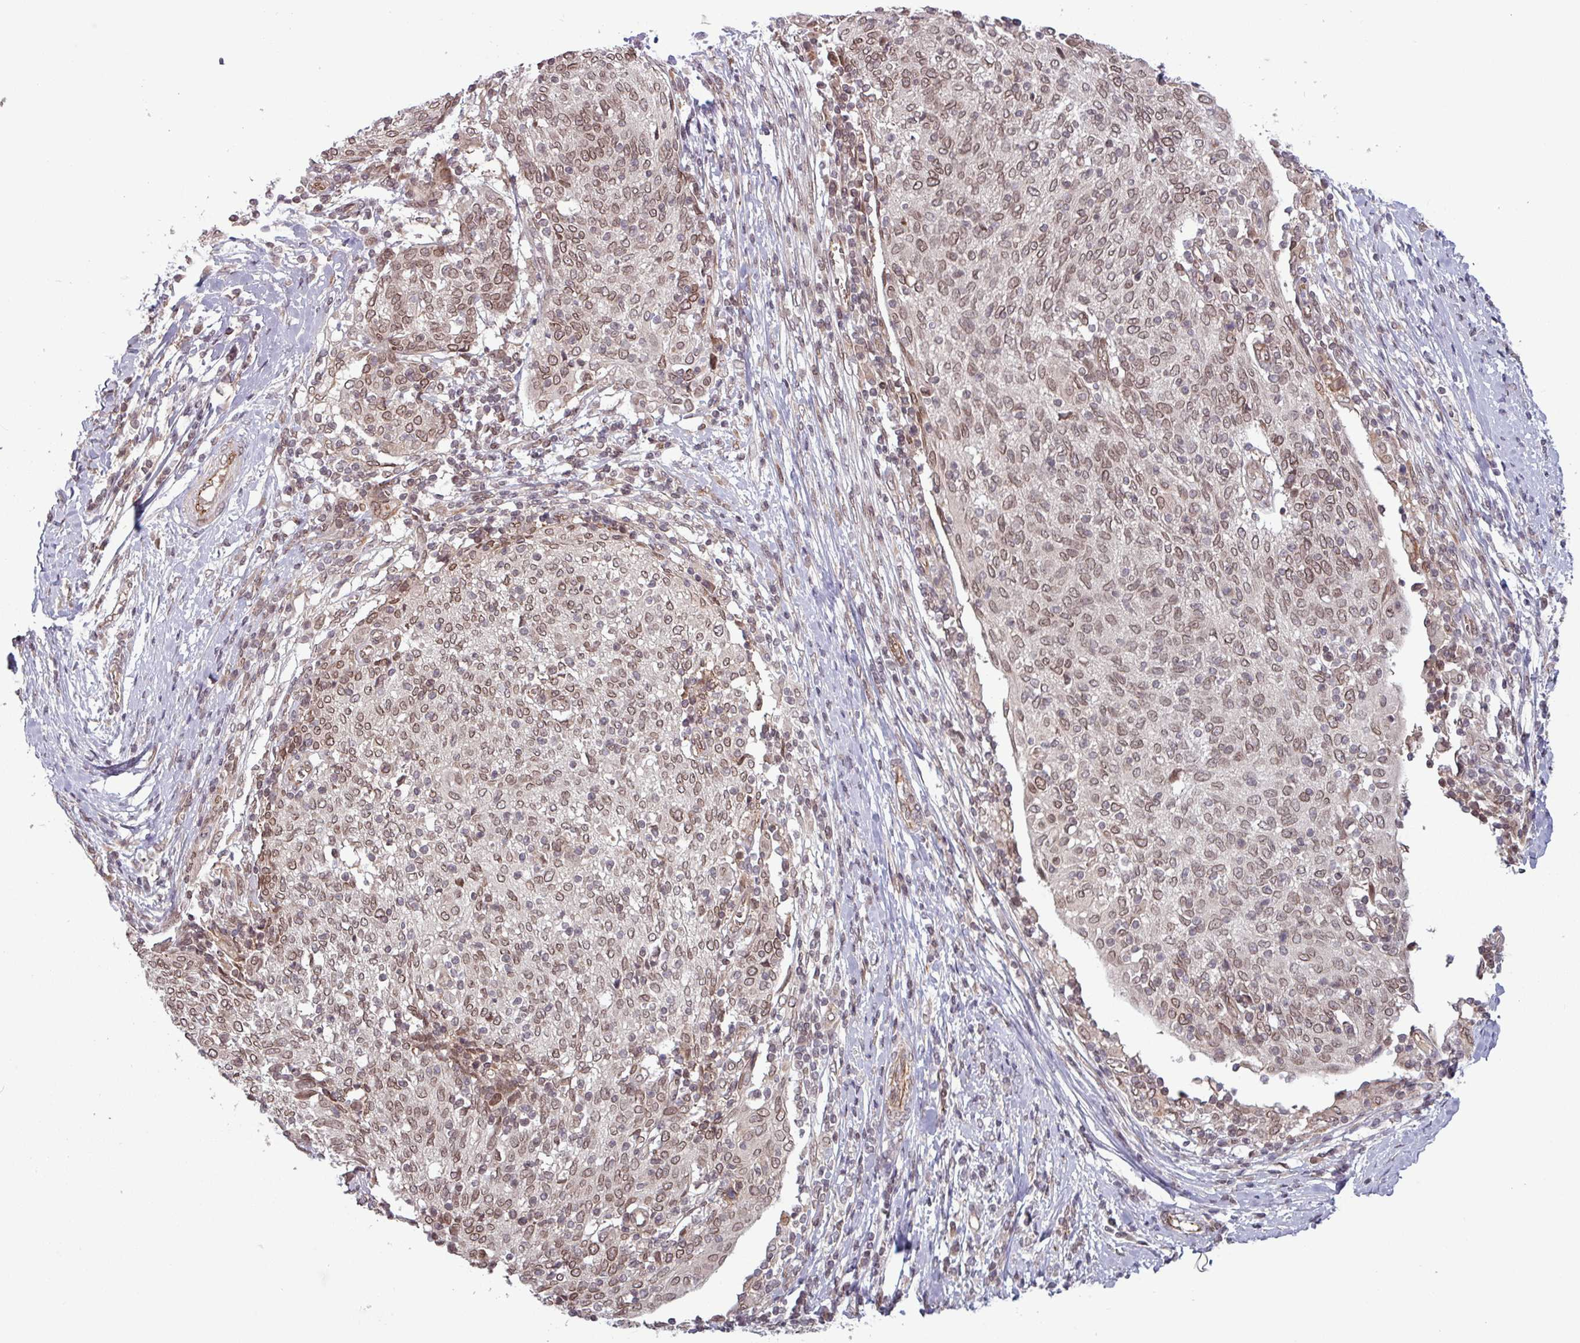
{"staining": {"intensity": "weak", "quantity": "25%-75%", "location": "nuclear"}, "tissue": "cervical cancer", "cell_type": "Tumor cells", "image_type": "cancer", "snomed": [{"axis": "morphology", "description": "Squamous cell carcinoma, NOS"}, {"axis": "topography", "description": "Cervix"}], "caption": "This image displays cervical squamous cell carcinoma stained with immunohistochemistry (IHC) to label a protein in brown. The nuclear of tumor cells show weak positivity for the protein. Nuclei are counter-stained blue.", "gene": "RBM4B", "patient": {"sex": "female", "age": 52}}